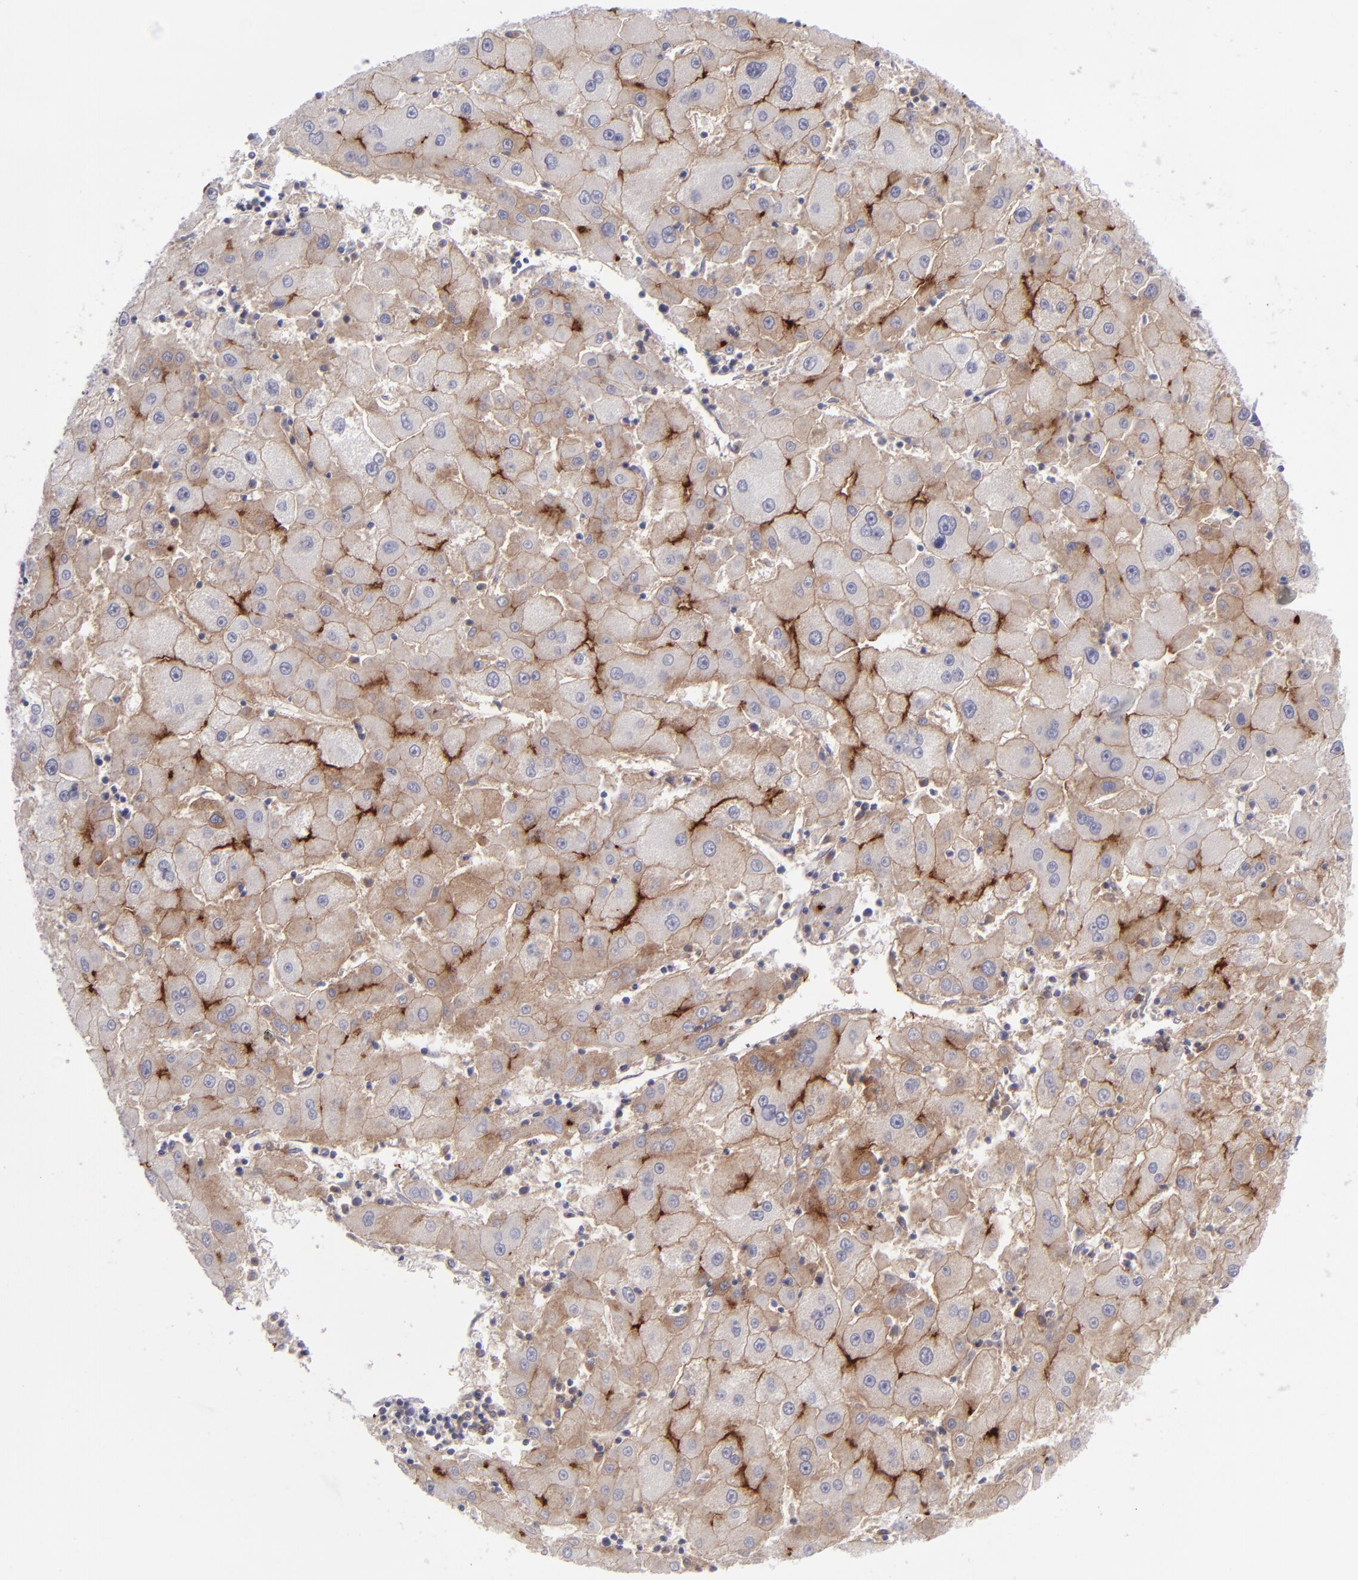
{"staining": {"intensity": "moderate", "quantity": "25%-75%", "location": "cytoplasmic/membranous"}, "tissue": "liver cancer", "cell_type": "Tumor cells", "image_type": "cancer", "snomed": [{"axis": "morphology", "description": "Carcinoma, Hepatocellular, NOS"}, {"axis": "topography", "description": "Liver"}], "caption": "Liver cancer stained with DAB (3,3'-diaminobenzidine) immunohistochemistry (IHC) reveals medium levels of moderate cytoplasmic/membranous staining in approximately 25%-75% of tumor cells.", "gene": "ANPEP", "patient": {"sex": "male", "age": 72}}